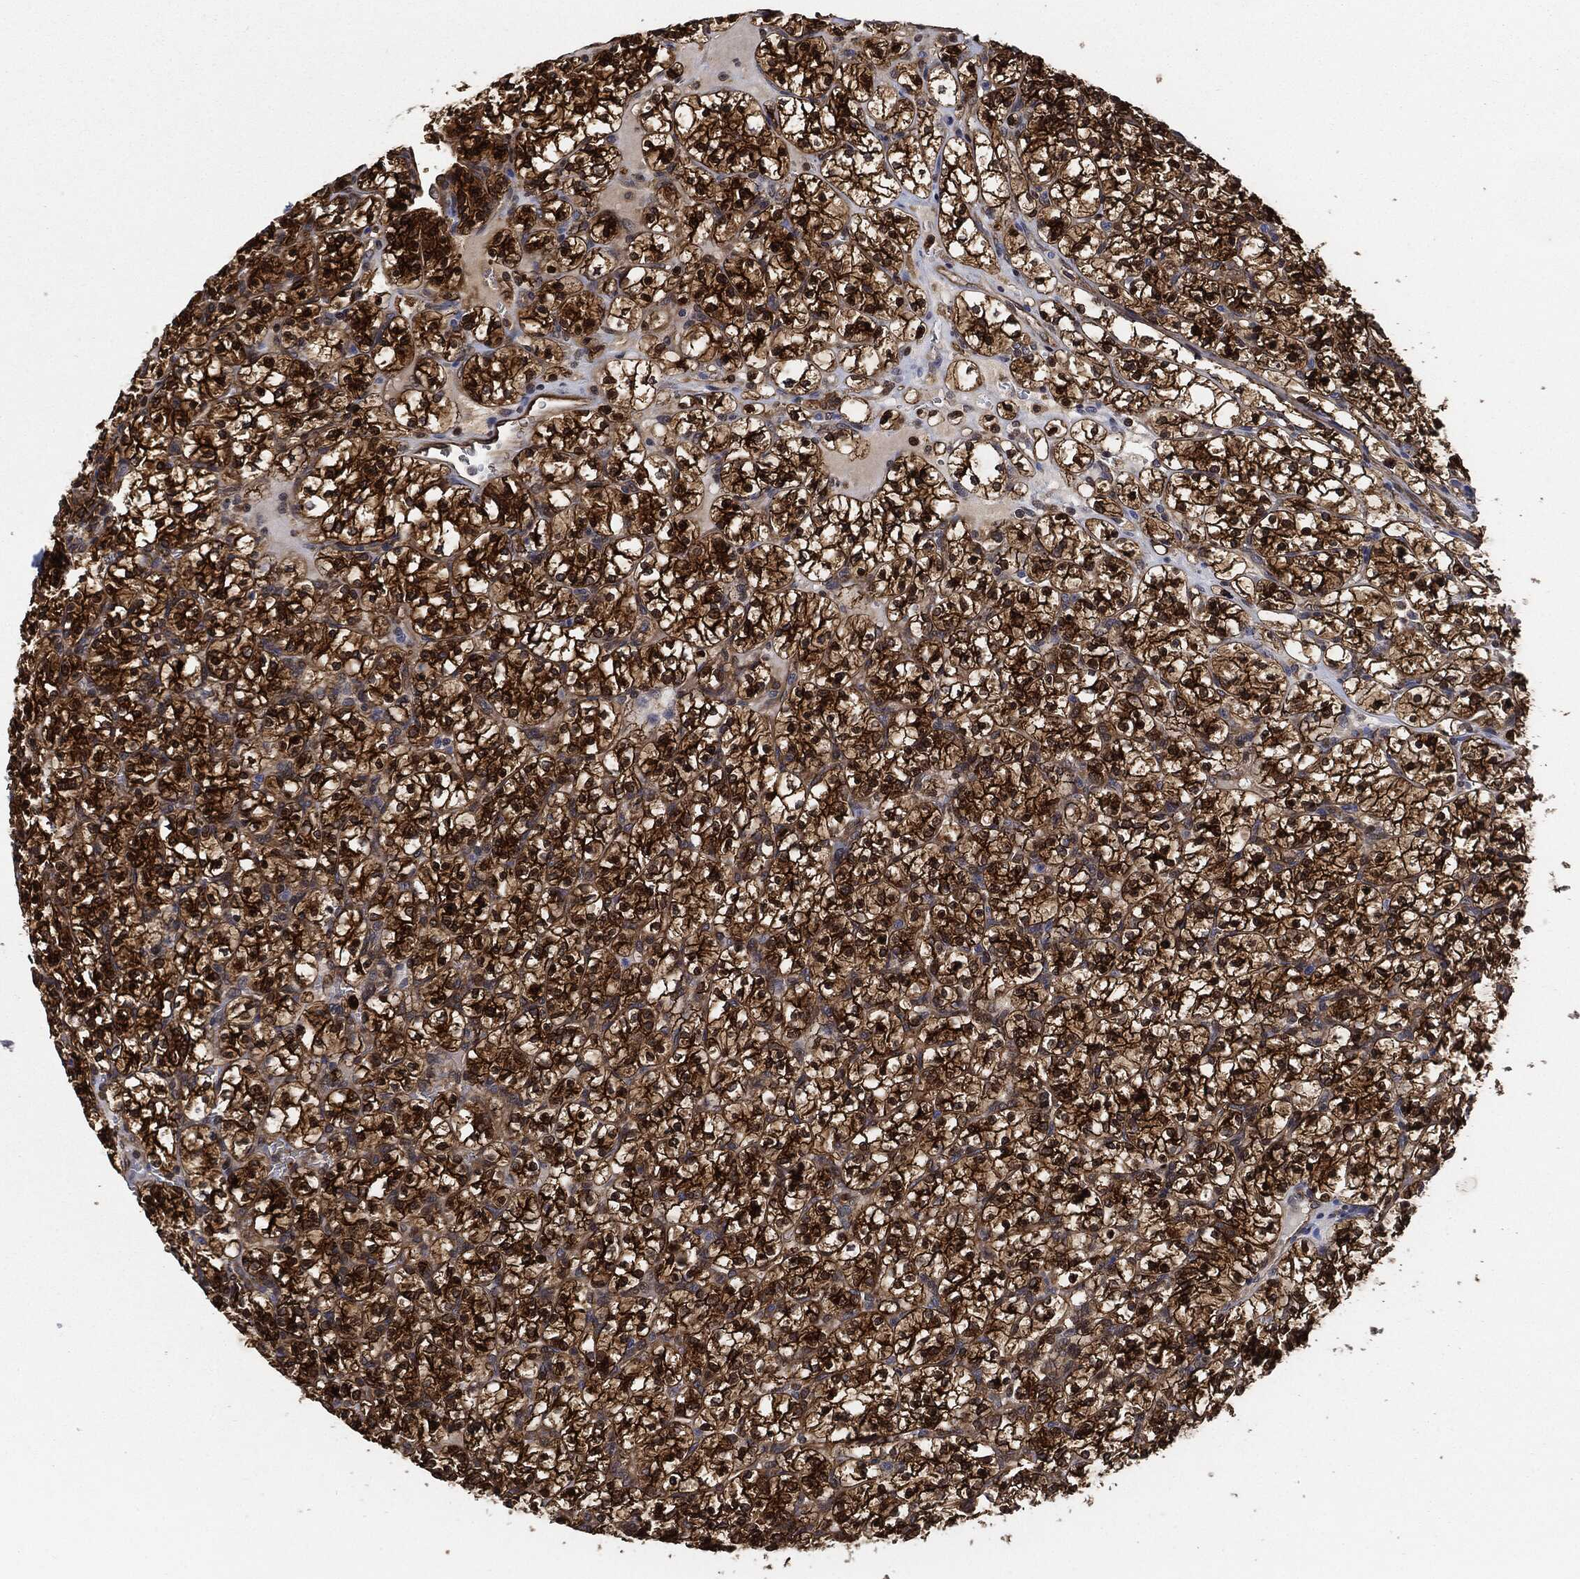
{"staining": {"intensity": "strong", "quantity": ">75%", "location": "cytoplasmic/membranous"}, "tissue": "renal cancer", "cell_type": "Tumor cells", "image_type": "cancer", "snomed": [{"axis": "morphology", "description": "Adenocarcinoma, NOS"}, {"axis": "topography", "description": "Kidney"}], "caption": "Immunohistochemistry of human renal cancer exhibits high levels of strong cytoplasmic/membranous expression in approximately >75% of tumor cells.", "gene": "PRDX2", "patient": {"sex": "female", "age": 89}}